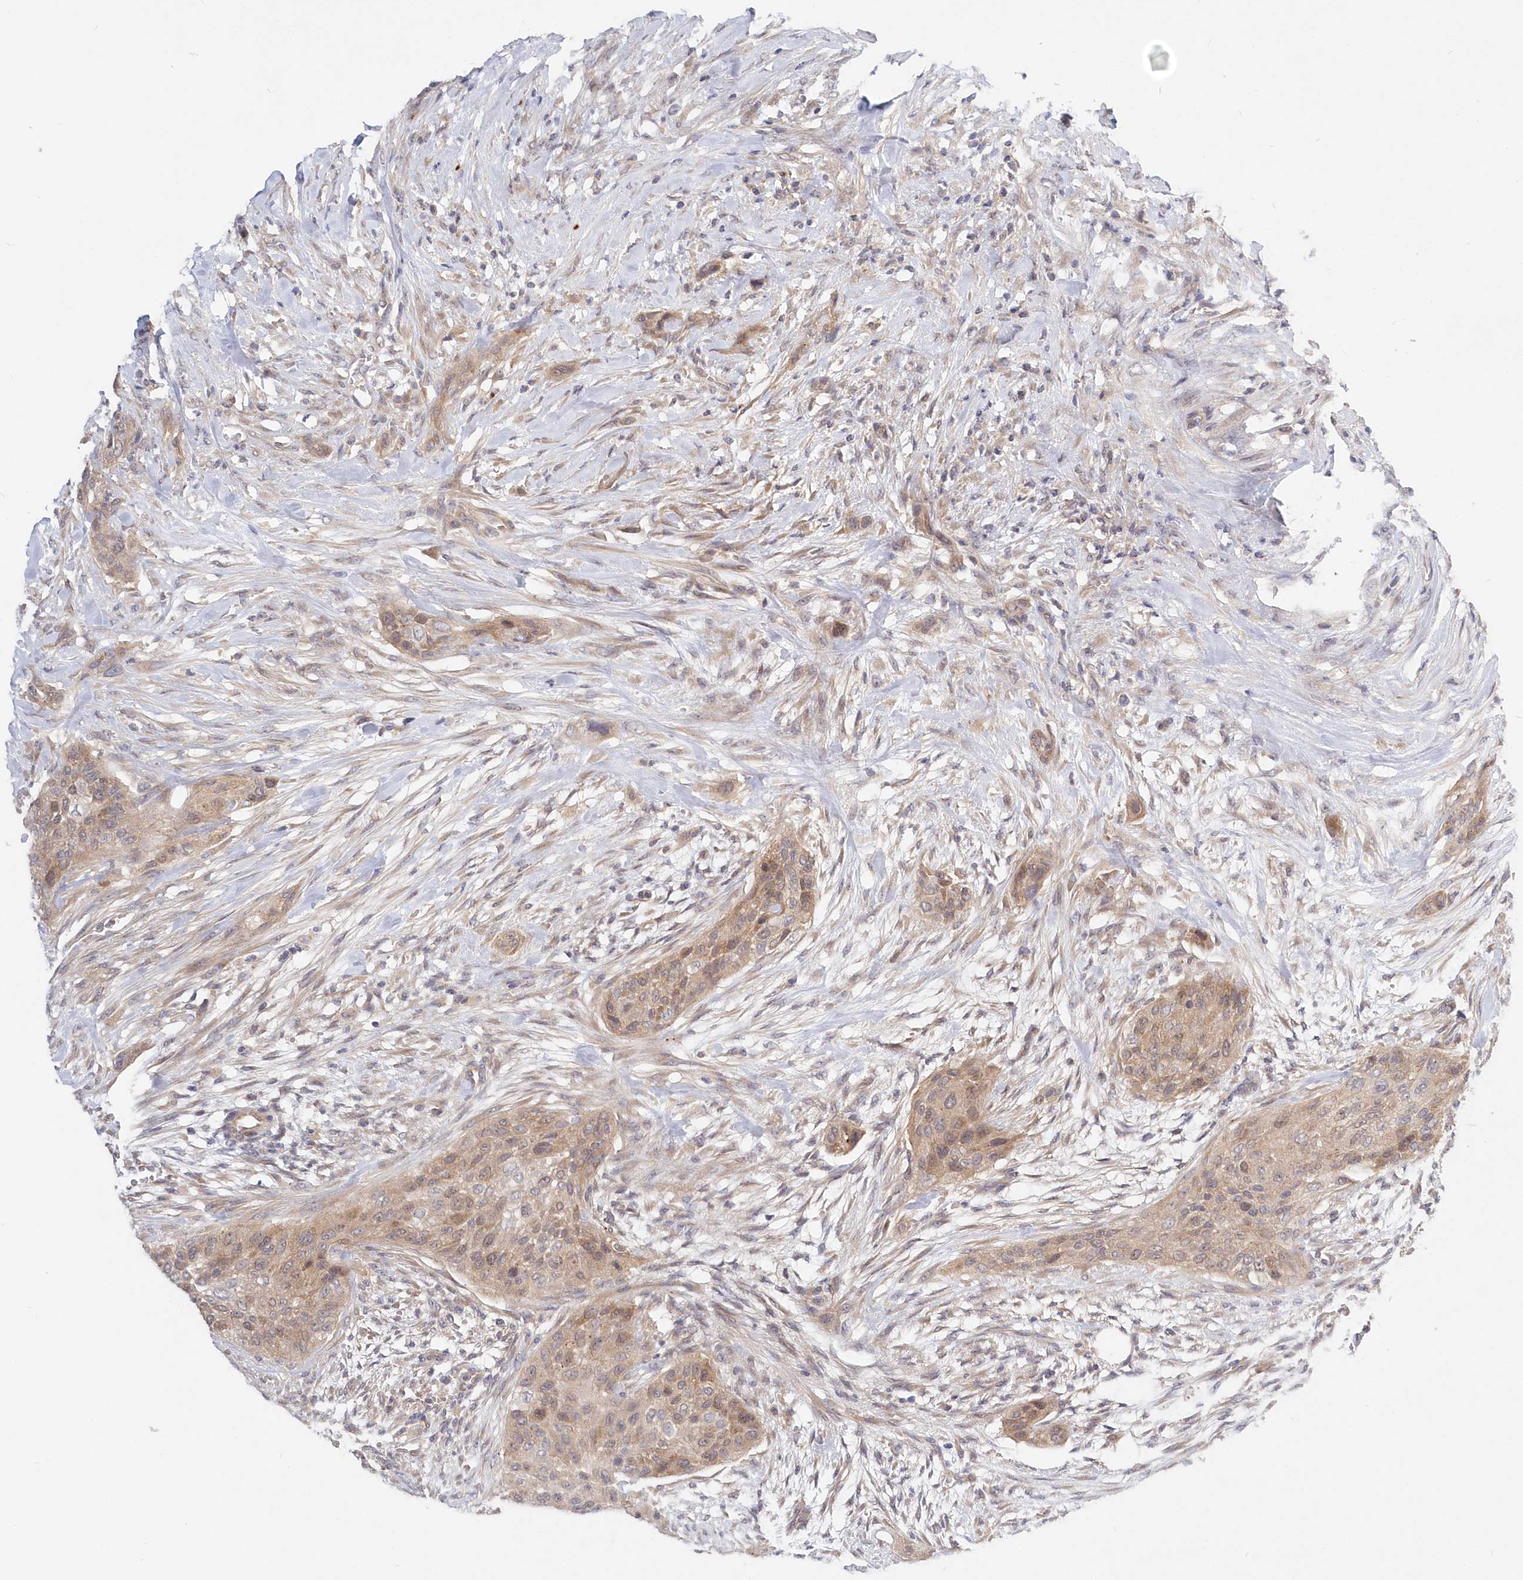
{"staining": {"intensity": "weak", "quantity": "25%-75%", "location": "cytoplasmic/membranous"}, "tissue": "urothelial cancer", "cell_type": "Tumor cells", "image_type": "cancer", "snomed": [{"axis": "morphology", "description": "Urothelial carcinoma, High grade"}, {"axis": "topography", "description": "Urinary bladder"}], "caption": "A brown stain highlights weak cytoplasmic/membranous staining of a protein in human urothelial carcinoma (high-grade) tumor cells.", "gene": "KATNA1", "patient": {"sex": "male", "age": 35}}